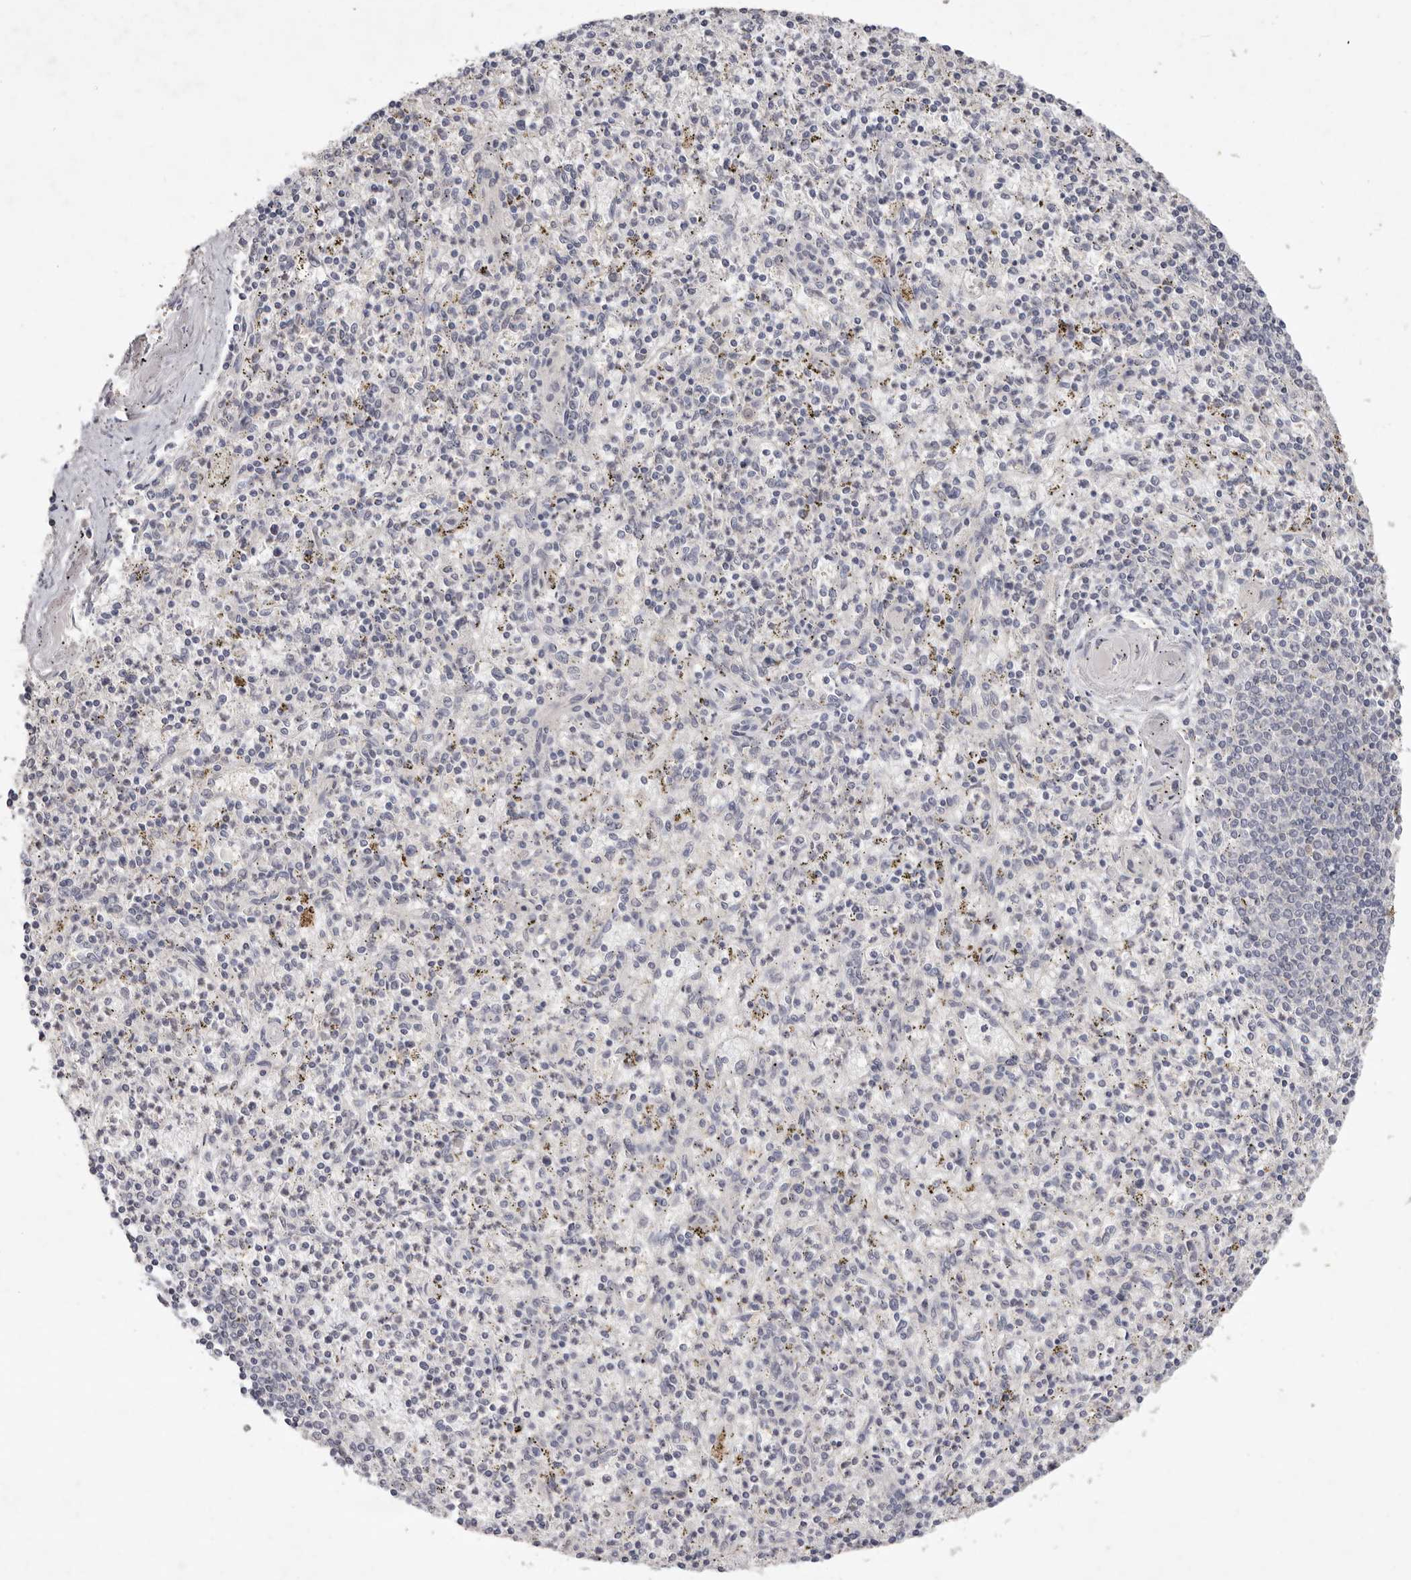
{"staining": {"intensity": "negative", "quantity": "none", "location": "none"}, "tissue": "spleen", "cell_type": "Cells in red pulp", "image_type": "normal", "snomed": [{"axis": "morphology", "description": "Normal tissue, NOS"}, {"axis": "topography", "description": "Spleen"}], "caption": "High magnification brightfield microscopy of normal spleen stained with DAB (3,3'-diaminobenzidine) (brown) and counterstained with hematoxylin (blue): cells in red pulp show no significant staining. (Immunohistochemistry (ihc), brightfield microscopy, high magnification).", "gene": "TADA1", "patient": {"sex": "male", "age": 72}}